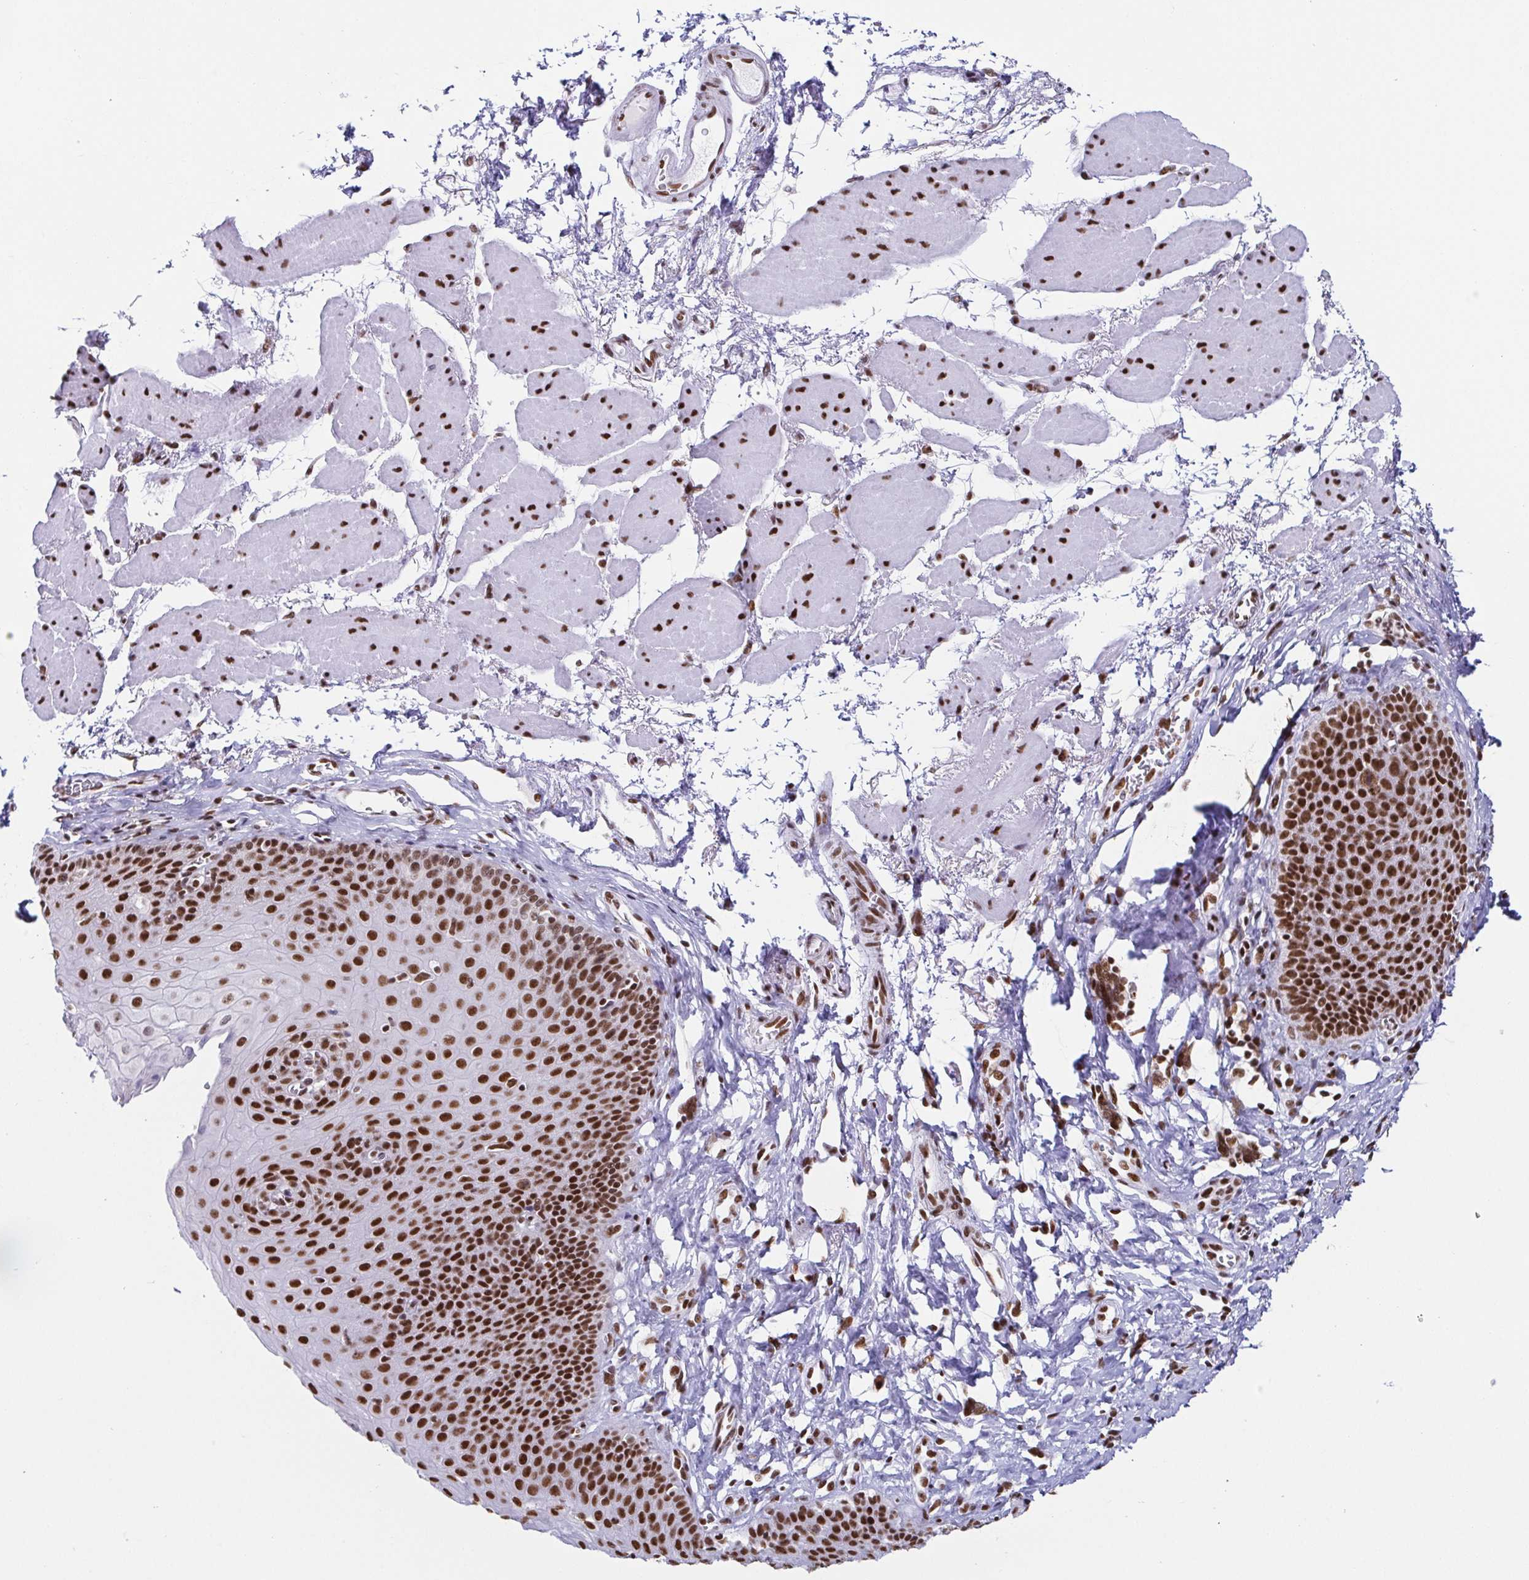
{"staining": {"intensity": "strong", "quantity": ">75%", "location": "nuclear"}, "tissue": "esophagus", "cell_type": "Squamous epithelial cells", "image_type": "normal", "snomed": [{"axis": "morphology", "description": "Normal tissue, NOS"}, {"axis": "topography", "description": "Esophagus"}], "caption": "A micrograph of esophagus stained for a protein demonstrates strong nuclear brown staining in squamous epithelial cells. (Stains: DAB in brown, nuclei in blue, Microscopy: brightfield microscopy at high magnification).", "gene": "EWSR1", "patient": {"sex": "female", "age": 81}}